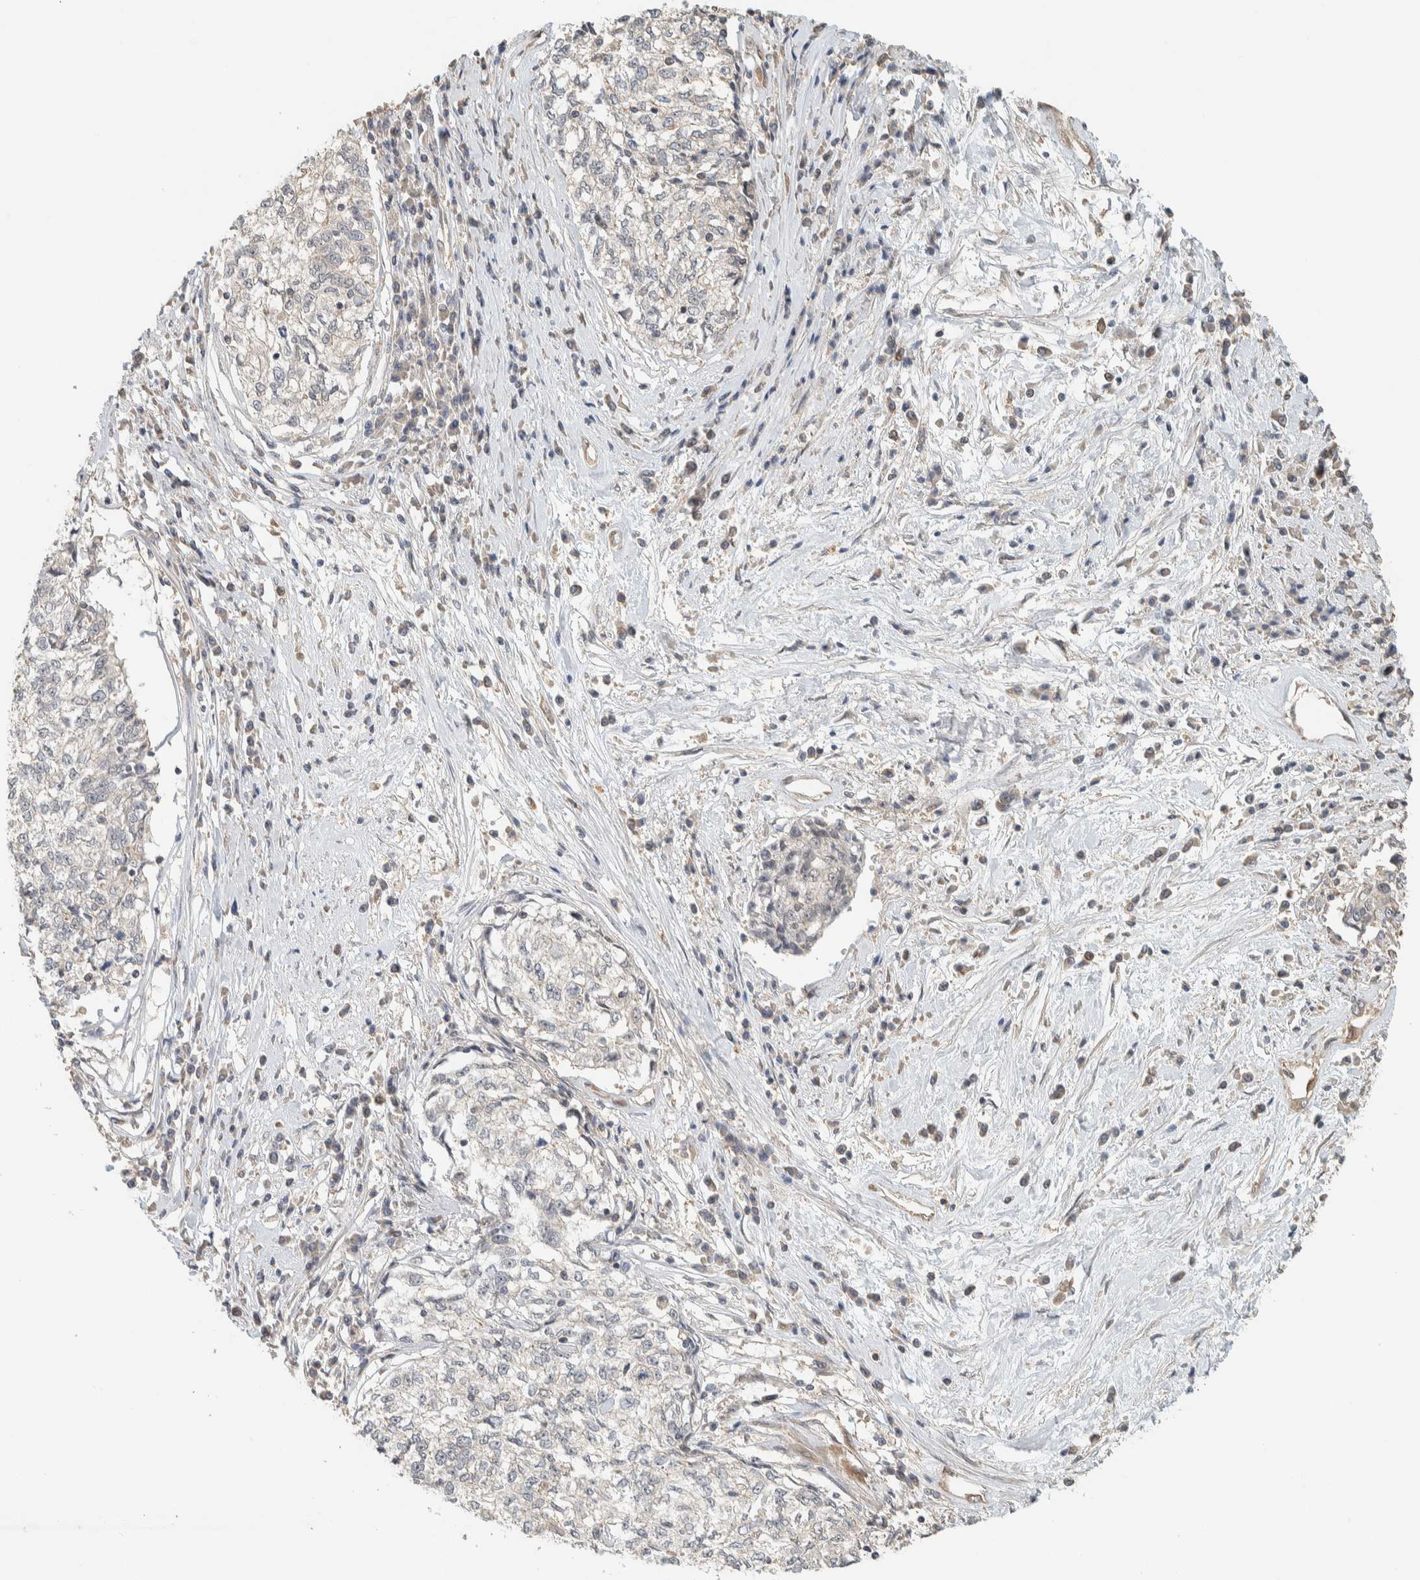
{"staining": {"intensity": "negative", "quantity": "none", "location": "none"}, "tissue": "cervical cancer", "cell_type": "Tumor cells", "image_type": "cancer", "snomed": [{"axis": "morphology", "description": "Squamous cell carcinoma, NOS"}, {"axis": "topography", "description": "Cervix"}], "caption": "Protein analysis of cervical cancer (squamous cell carcinoma) shows no significant positivity in tumor cells.", "gene": "RAB11FIP1", "patient": {"sex": "female", "age": 57}}